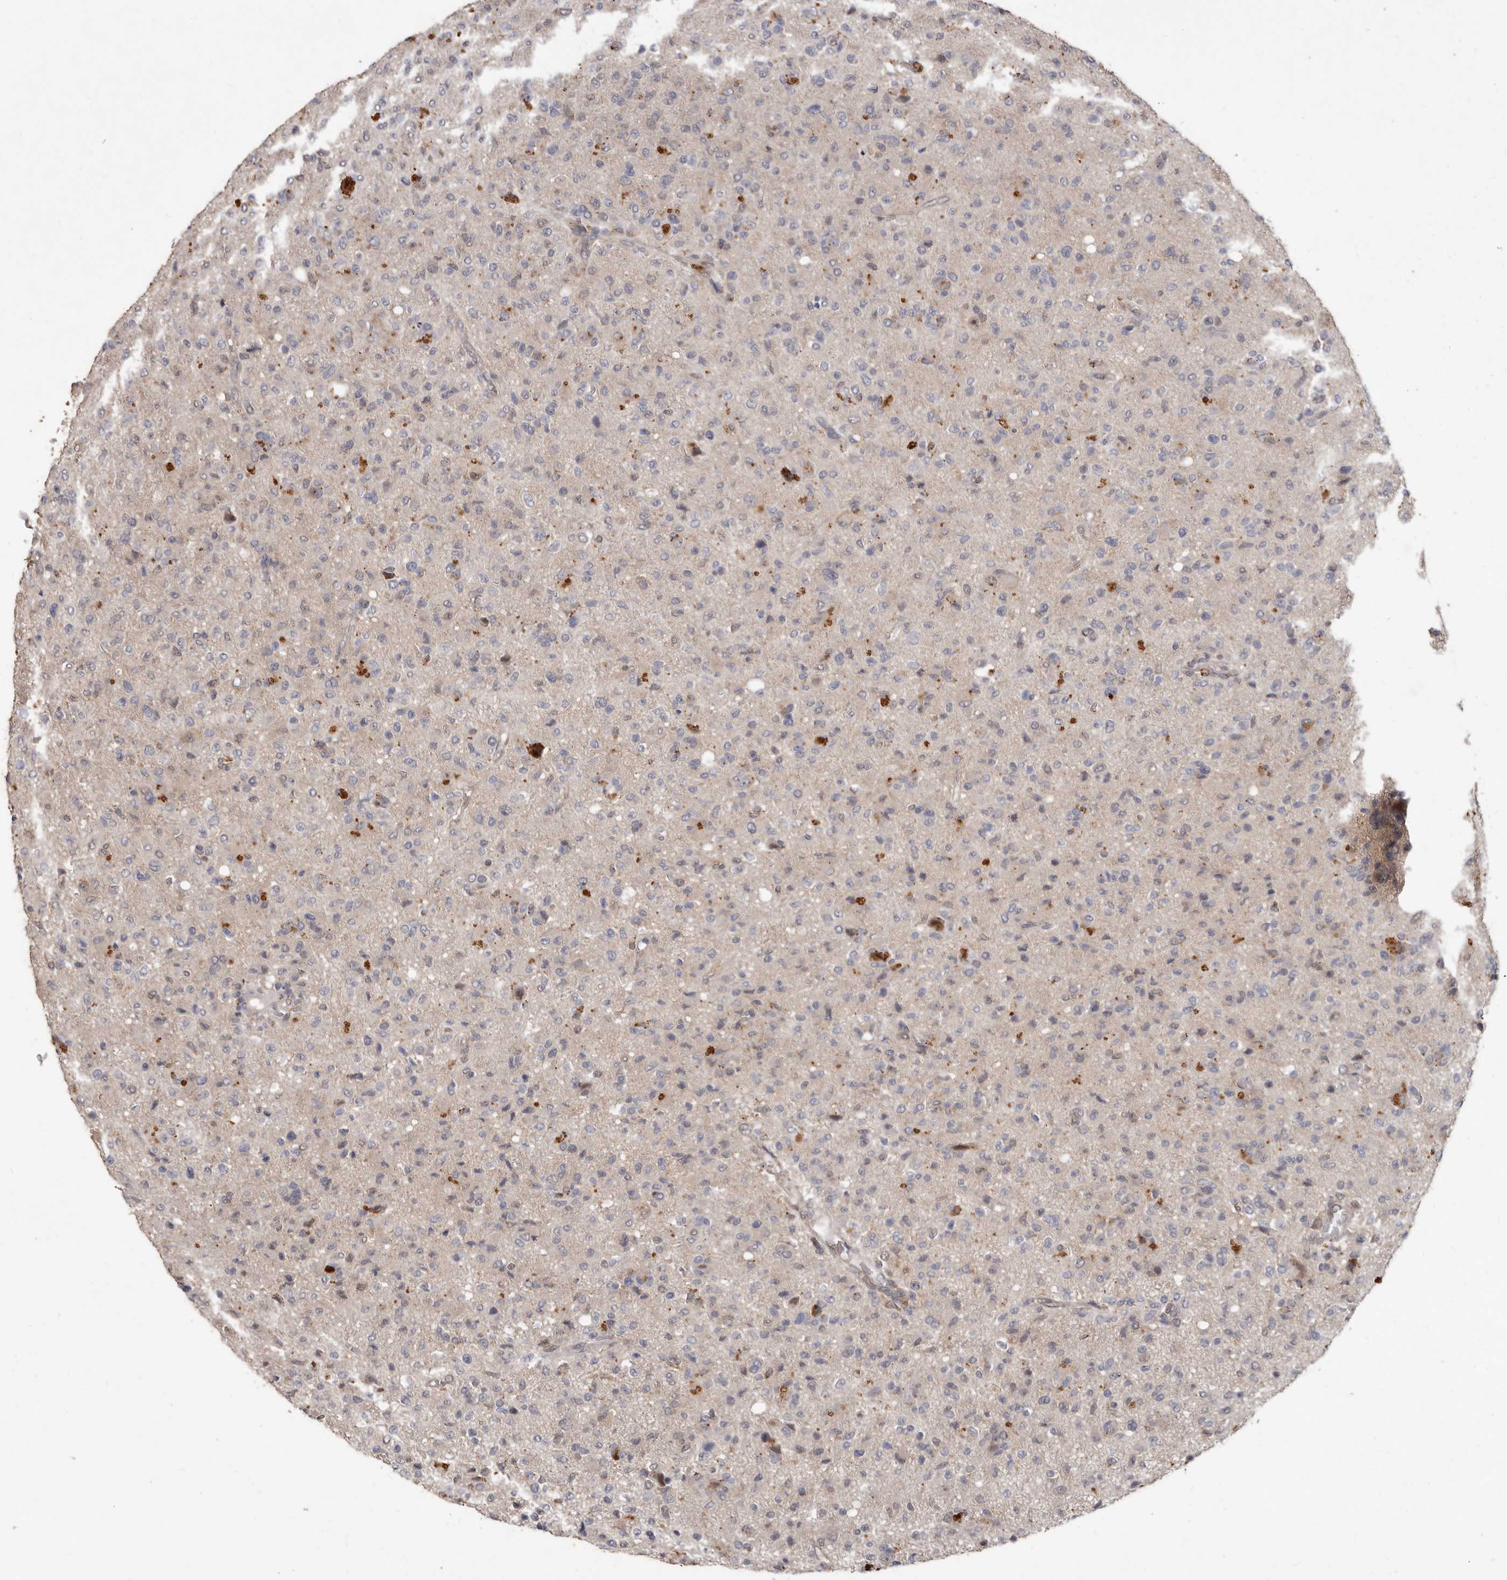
{"staining": {"intensity": "negative", "quantity": "none", "location": "none"}, "tissue": "glioma", "cell_type": "Tumor cells", "image_type": "cancer", "snomed": [{"axis": "morphology", "description": "Glioma, malignant, High grade"}, {"axis": "topography", "description": "Brain"}], "caption": "The photomicrograph exhibits no staining of tumor cells in malignant high-grade glioma.", "gene": "ACLY", "patient": {"sex": "female", "age": 57}}